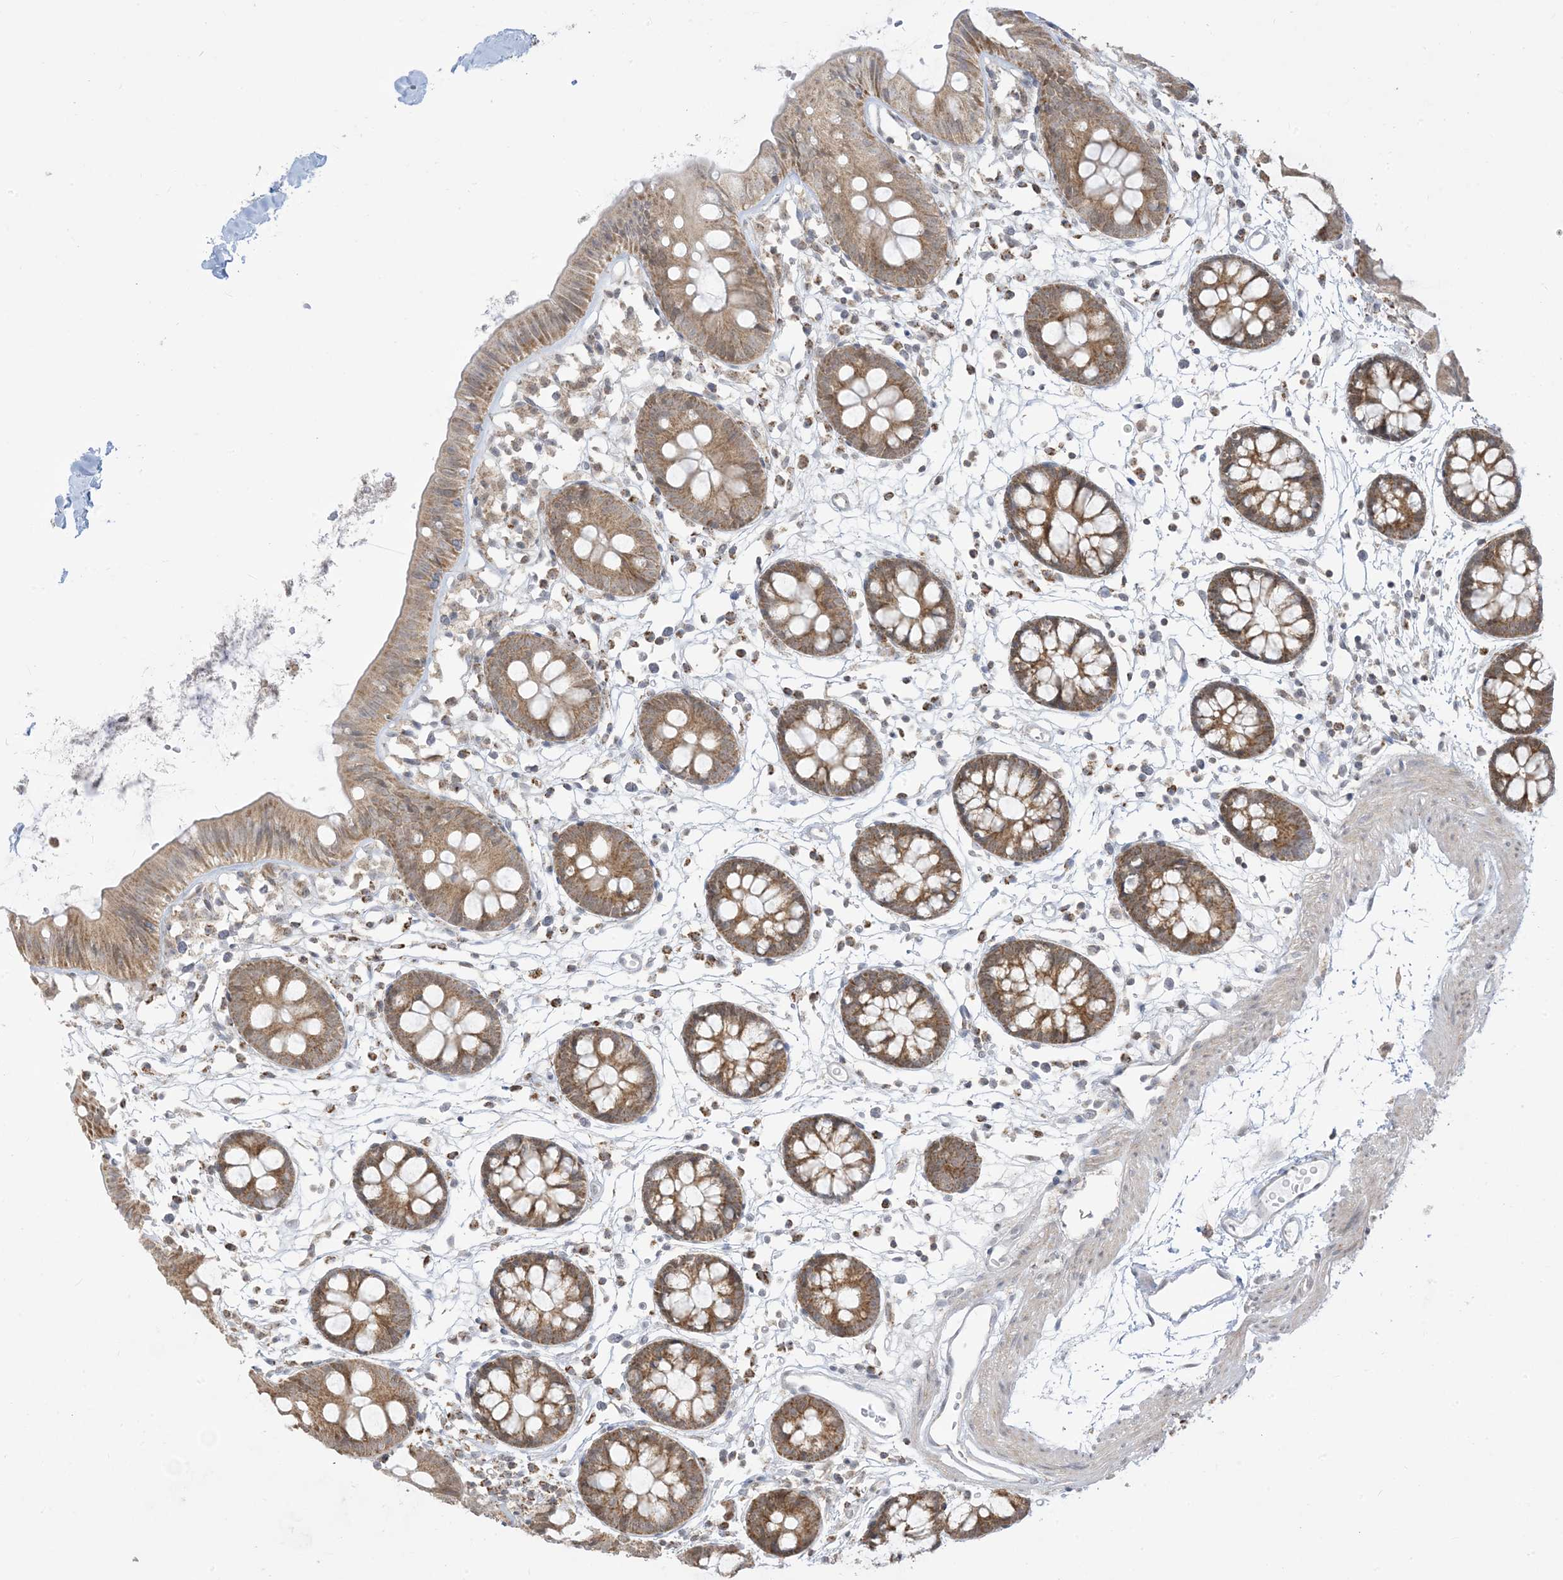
{"staining": {"intensity": "negative", "quantity": "none", "location": "none"}, "tissue": "colon", "cell_type": "Endothelial cells", "image_type": "normal", "snomed": [{"axis": "morphology", "description": "Normal tissue, NOS"}, {"axis": "topography", "description": "Colon"}], "caption": "An immunohistochemistry micrograph of benign colon is shown. There is no staining in endothelial cells of colon.", "gene": "KANSL3", "patient": {"sex": "male", "age": 56}}